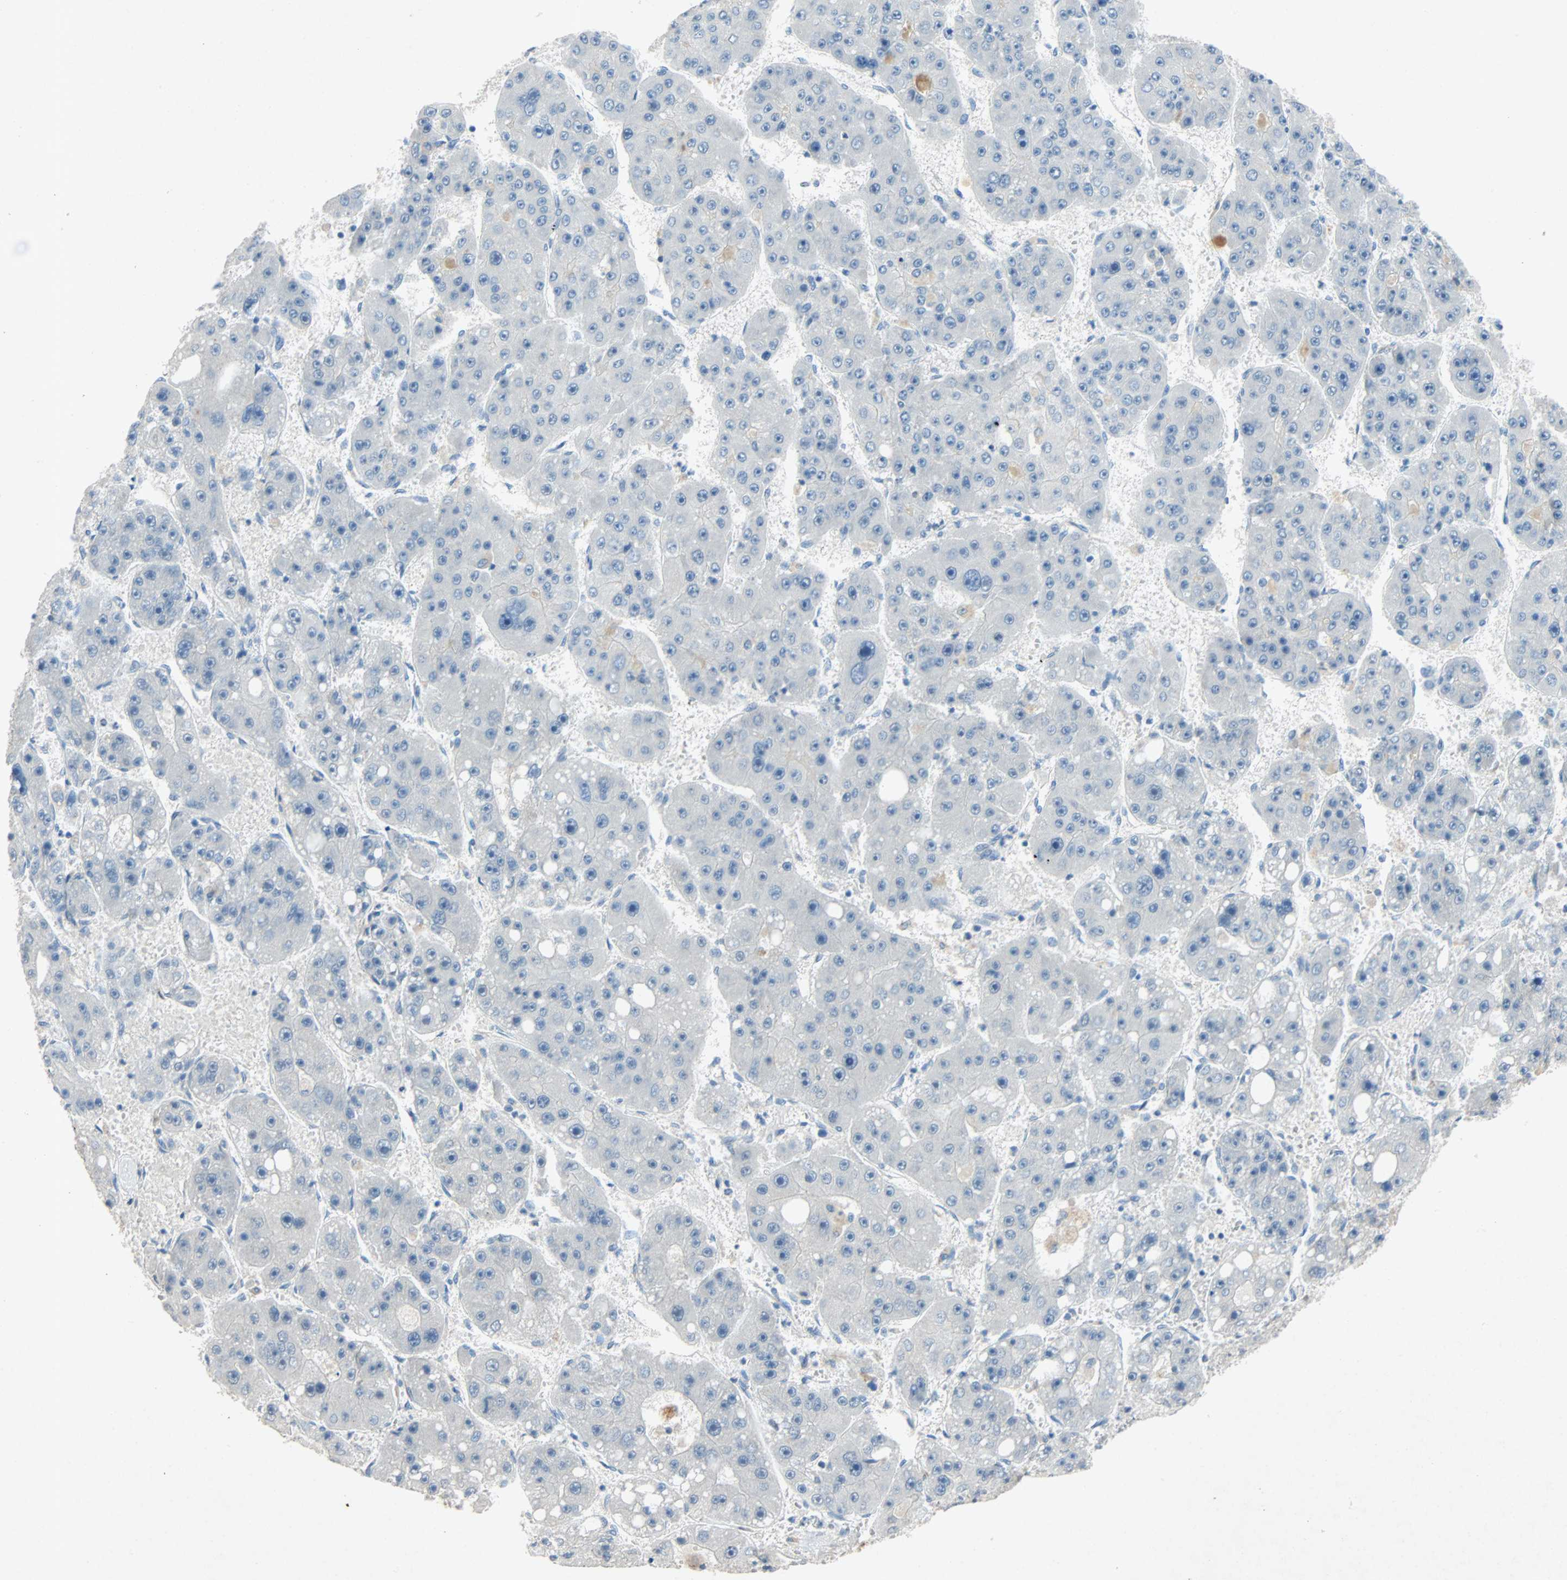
{"staining": {"intensity": "negative", "quantity": "none", "location": "none"}, "tissue": "liver cancer", "cell_type": "Tumor cells", "image_type": "cancer", "snomed": [{"axis": "morphology", "description": "Carcinoma, Hepatocellular, NOS"}, {"axis": "topography", "description": "Liver"}], "caption": "A histopathology image of liver hepatocellular carcinoma stained for a protein reveals no brown staining in tumor cells. (Stains: DAB IHC with hematoxylin counter stain, Microscopy: brightfield microscopy at high magnification).", "gene": "PCDHB2", "patient": {"sex": "female", "age": 61}}